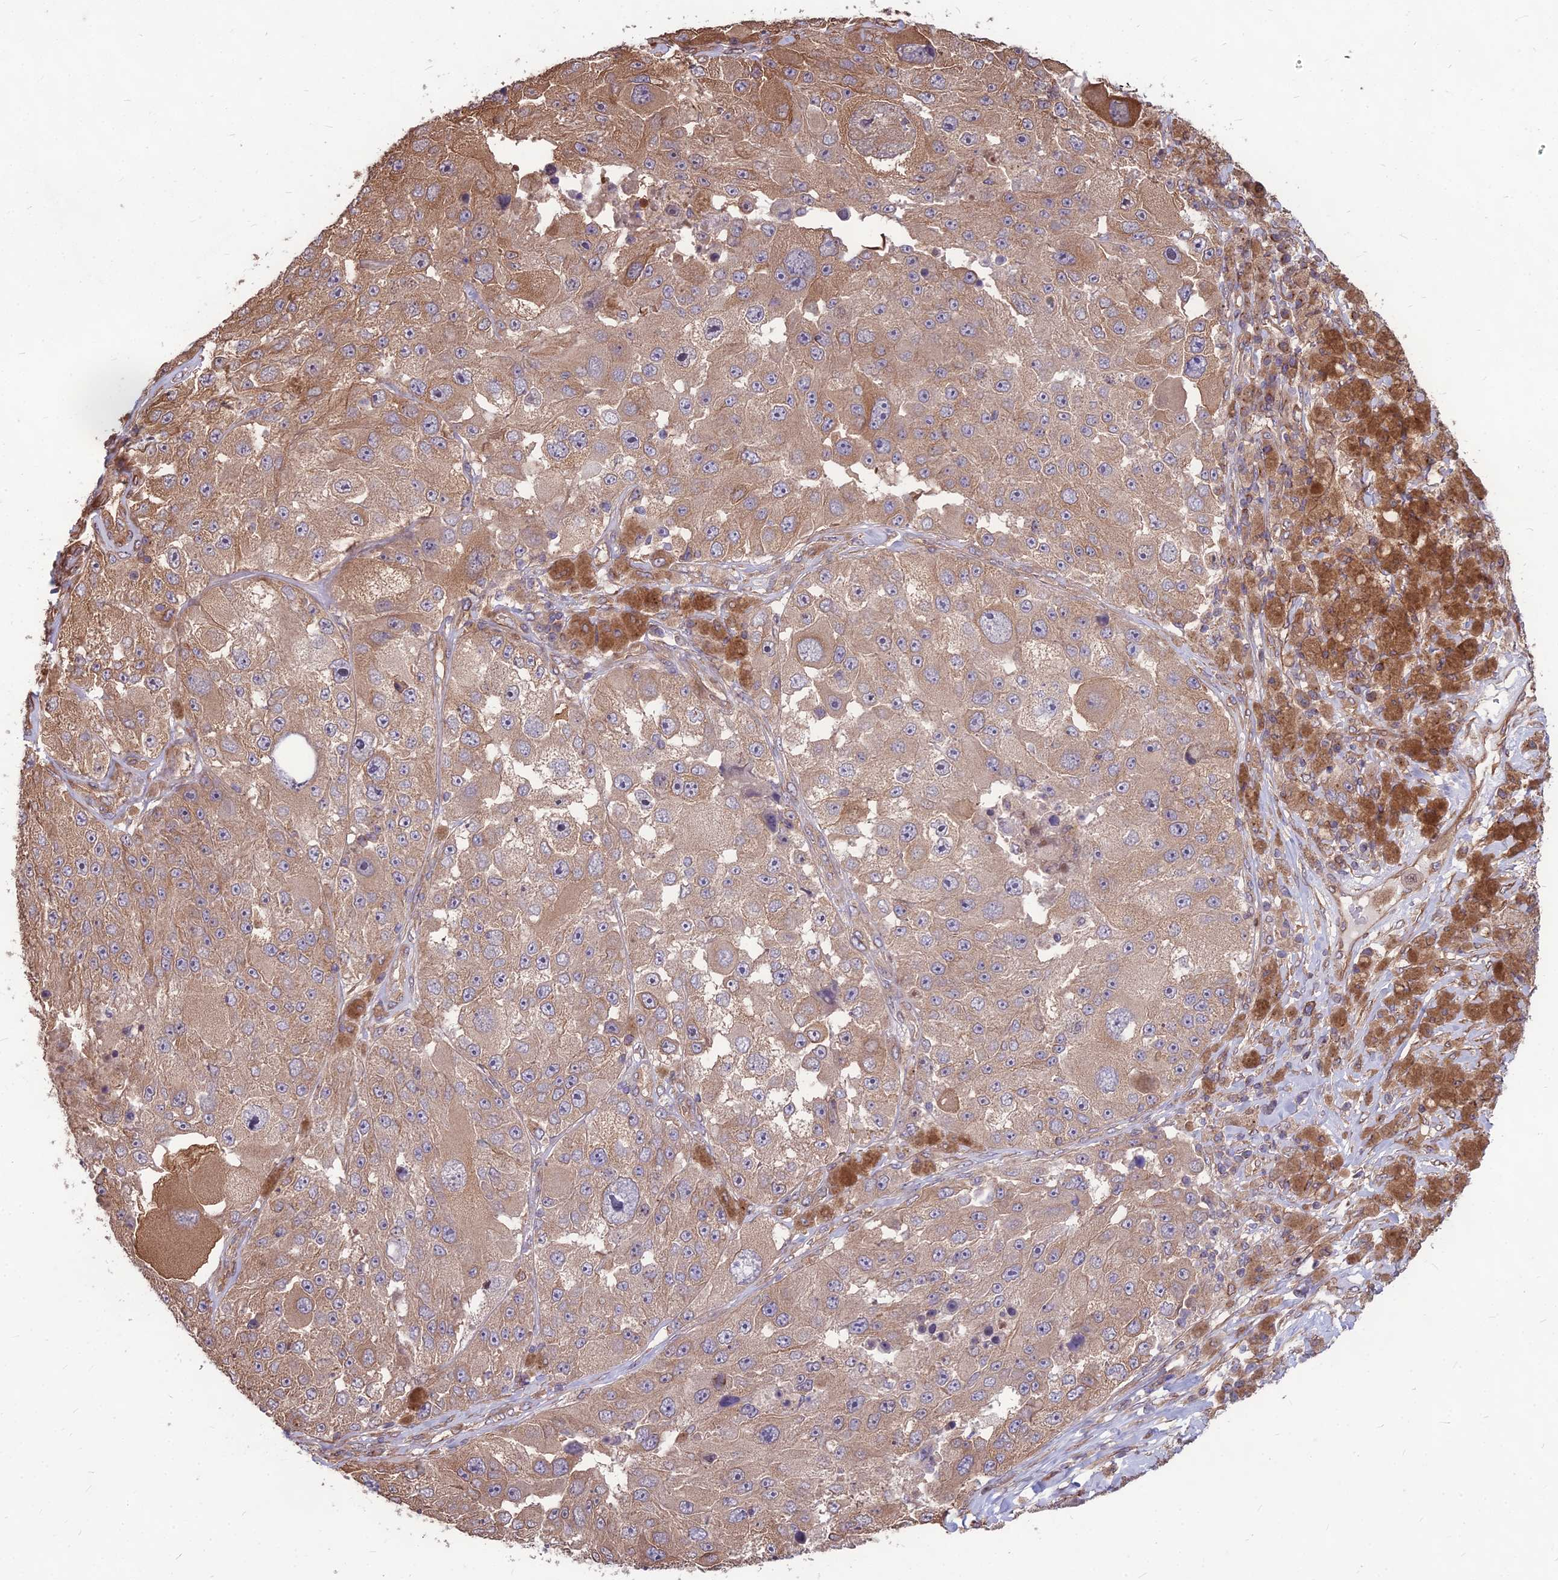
{"staining": {"intensity": "strong", "quantity": ">75%", "location": "cytoplasmic/membranous"}, "tissue": "melanoma", "cell_type": "Tumor cells", "image_type": "cancer", "snomed": [{"axis": "morphology", "description": "Malignant melanoma, Metastatic site"}, {"axis": "topography", "description": "Lymph node"}], "caption": "Protein expression analysis of melanoma shows strong cytoplasmic/membranous positivity in approximately >75% of tumor cells.", "gene": "LSM6", "patient": {"sex": "male", "age": 62}}